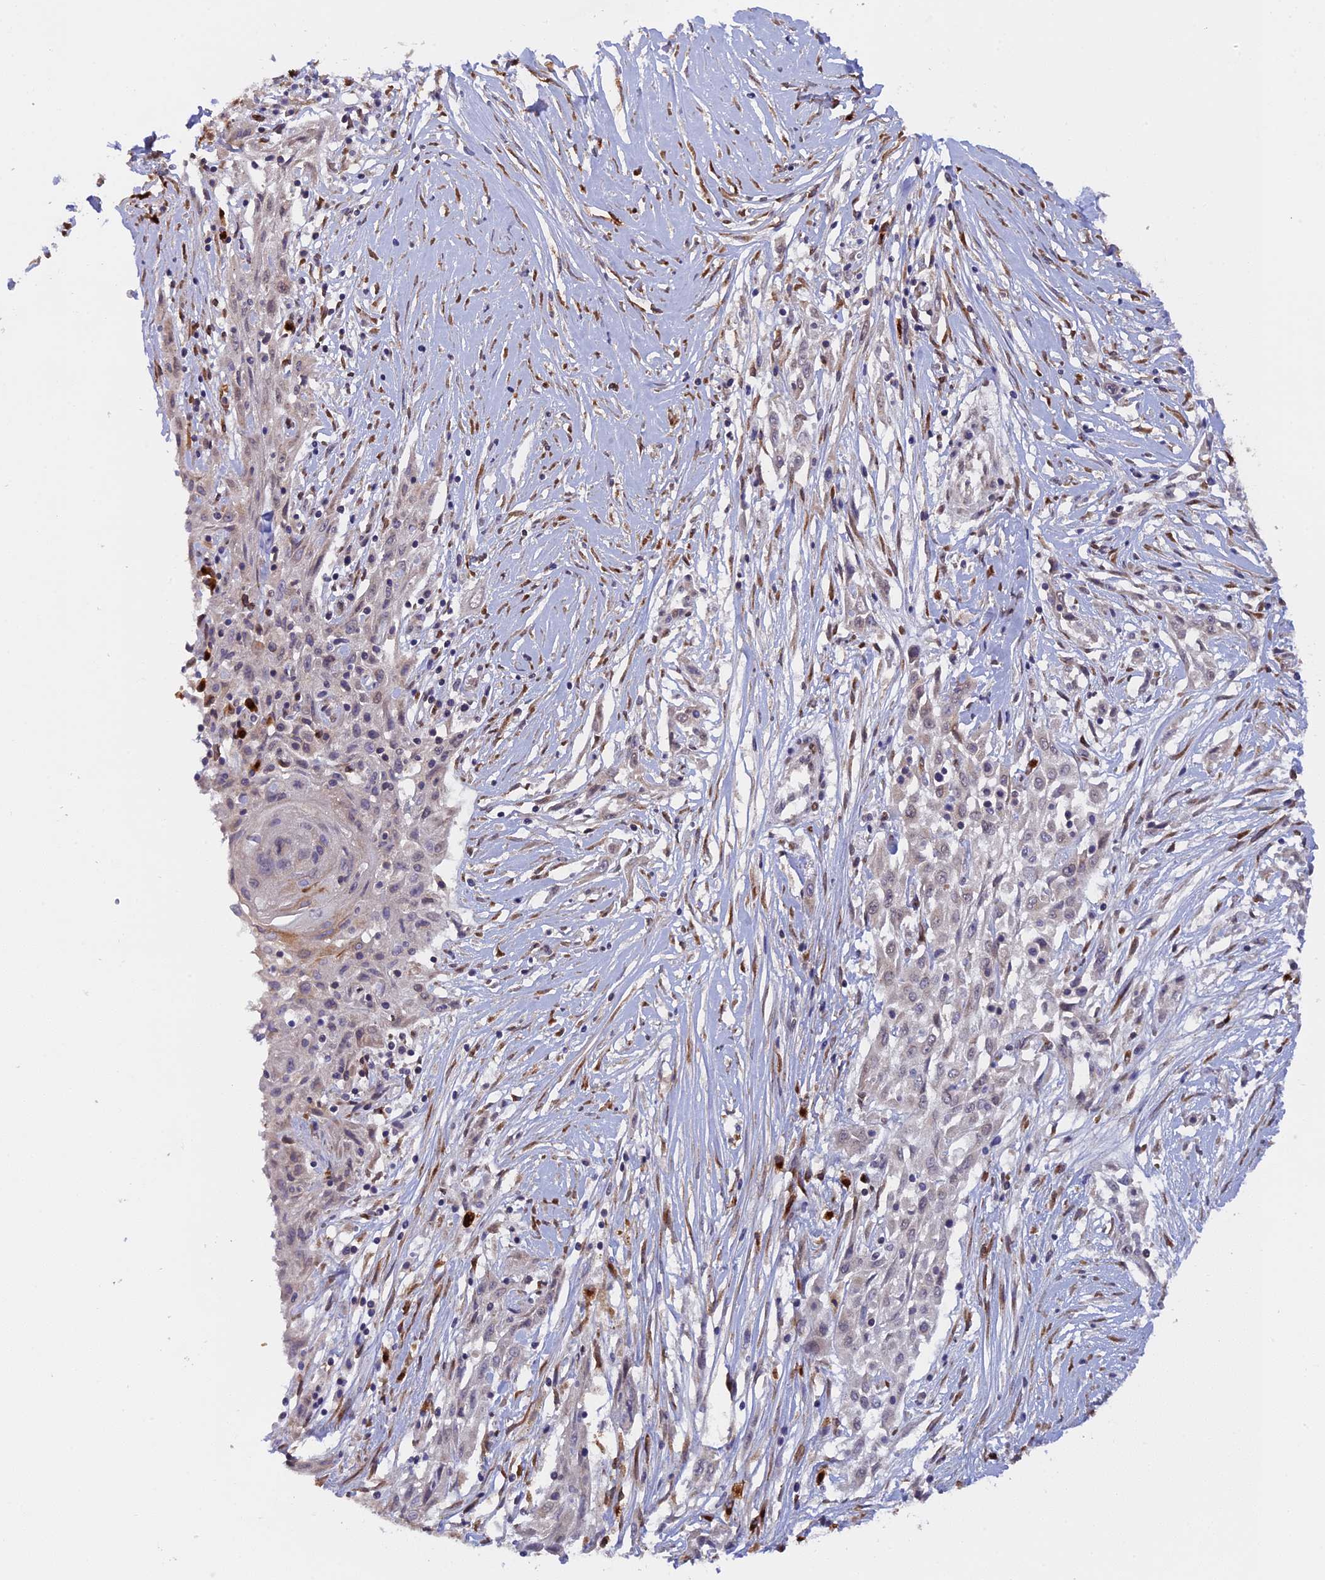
{"staining": {"intensity": "negative", "quantity": "none", "location": "none"}, "tissue": "skin cancer", "cell_type": "Tumor cells", "image_type": "cancer", "snomed": [{"axis": "morphology", "description": "Squamous cell carcinoma, NOS"}, {"axis": "morphology", "description": "Squamous cell carcinoma, metastatic, NOS"}, {"axis": "topography", "description": "Skin"}, {"axis": "topography", "description": "Lymph node"}], "caption": "An immunohistochemistry image of skin squamous cell carcinoma is shown. There is no staining in tumor cells of skin squamous cell carcinoma.", "gene": "SNX17", "patient": {"sex": "male", "age": 75}}